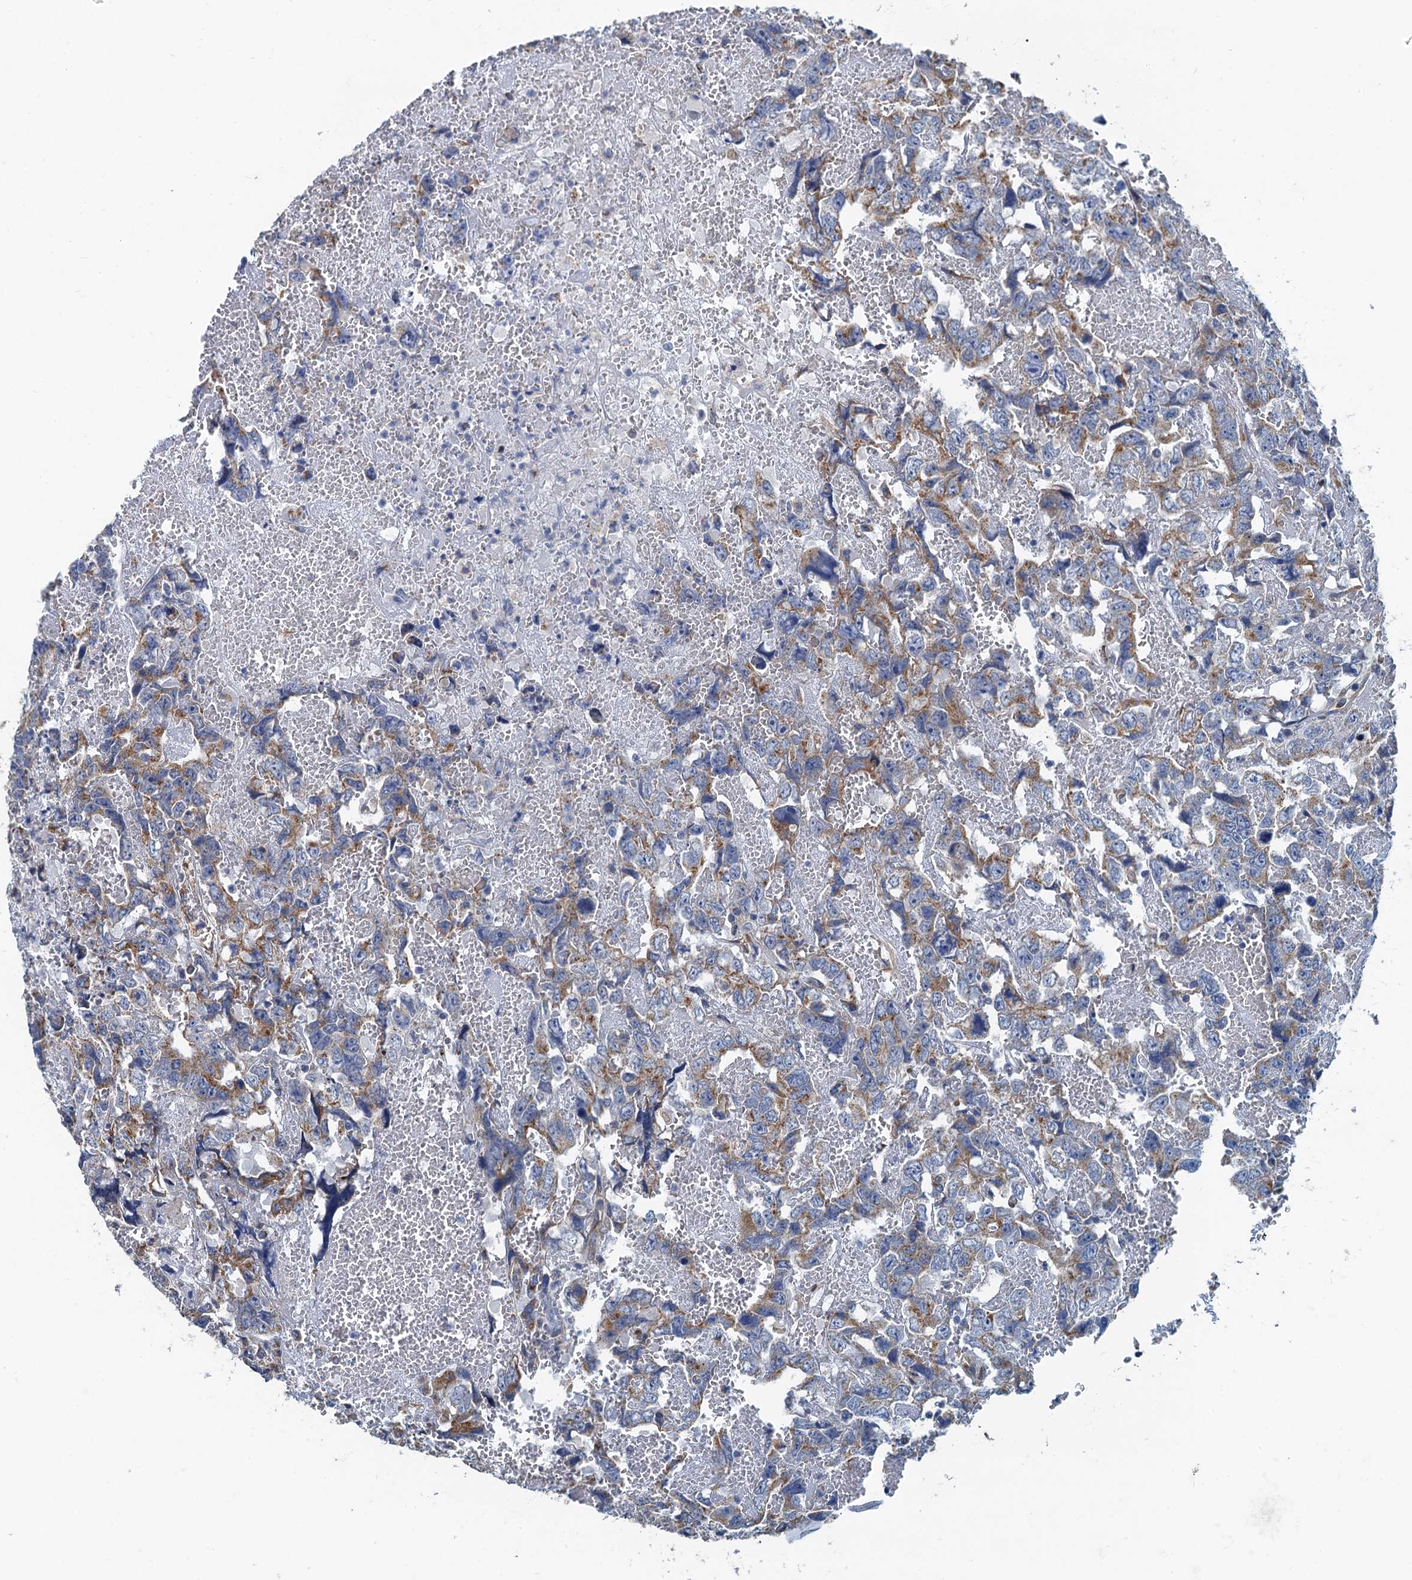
{"staining": {"intensity": "moderate", "quantity": "25%-75%", "location": "cytoplasmic/membranous"}, "tissue": "testis cancer", "cell_type": "Tumor cells", "image_type": "cancer", "snomed": [{"axis": "morphology", "description": "Carcinoma, Embryonal, NOS"}, {"axis": "topography", "description": "Testis"}], "caption": "A high-resolution histopathology image shows immunohistochemistry staining of testis cancer, which displays moderate cytoplasmic/membranous staining in about 25%-75% of tumor cells.", "gene": "NGRN", "patient": {"sex": "male", "age": 45}}